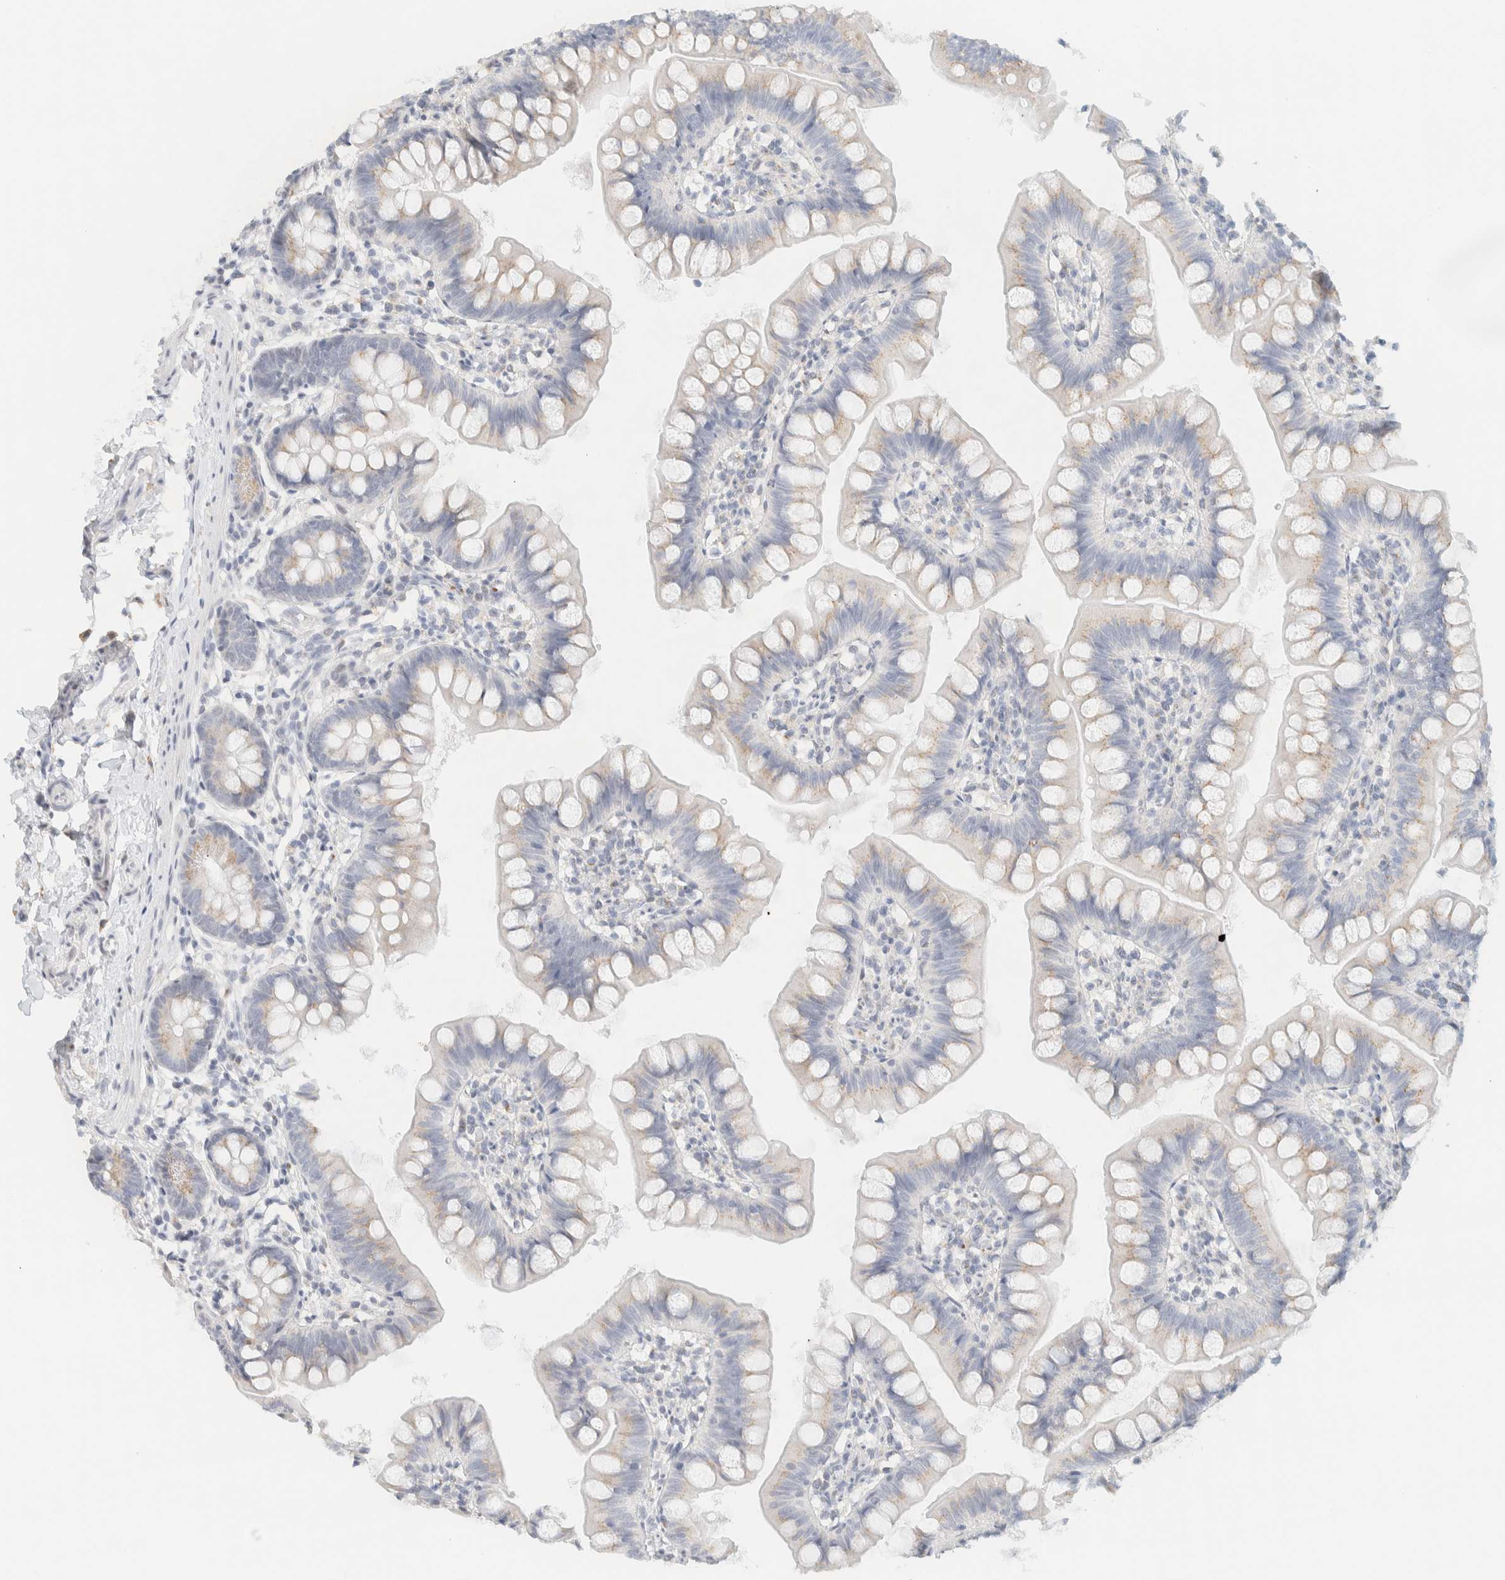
{"staining": {"intensity": "weak", "quantity": "25%-75%", "location": "cytoplasmic/membranous"}, "tissue": "small intestine", "cell_type": "Glandular cells", "image_type": "normal", "snomed": [{"axis": "morphology", "description": "Normal tissue, NOS"}, {"axis": "topography", "description": "Small intestine"}], "caption": "Brown immunohistochemical staining in benign small intestine exhibits weak cytoplasmic/membranous expression in about 25%-75% of glandular cells. Nuclei are stained in blue.", "gene": "SPNS3", "patient": {"sex": "male", "age": 7}}